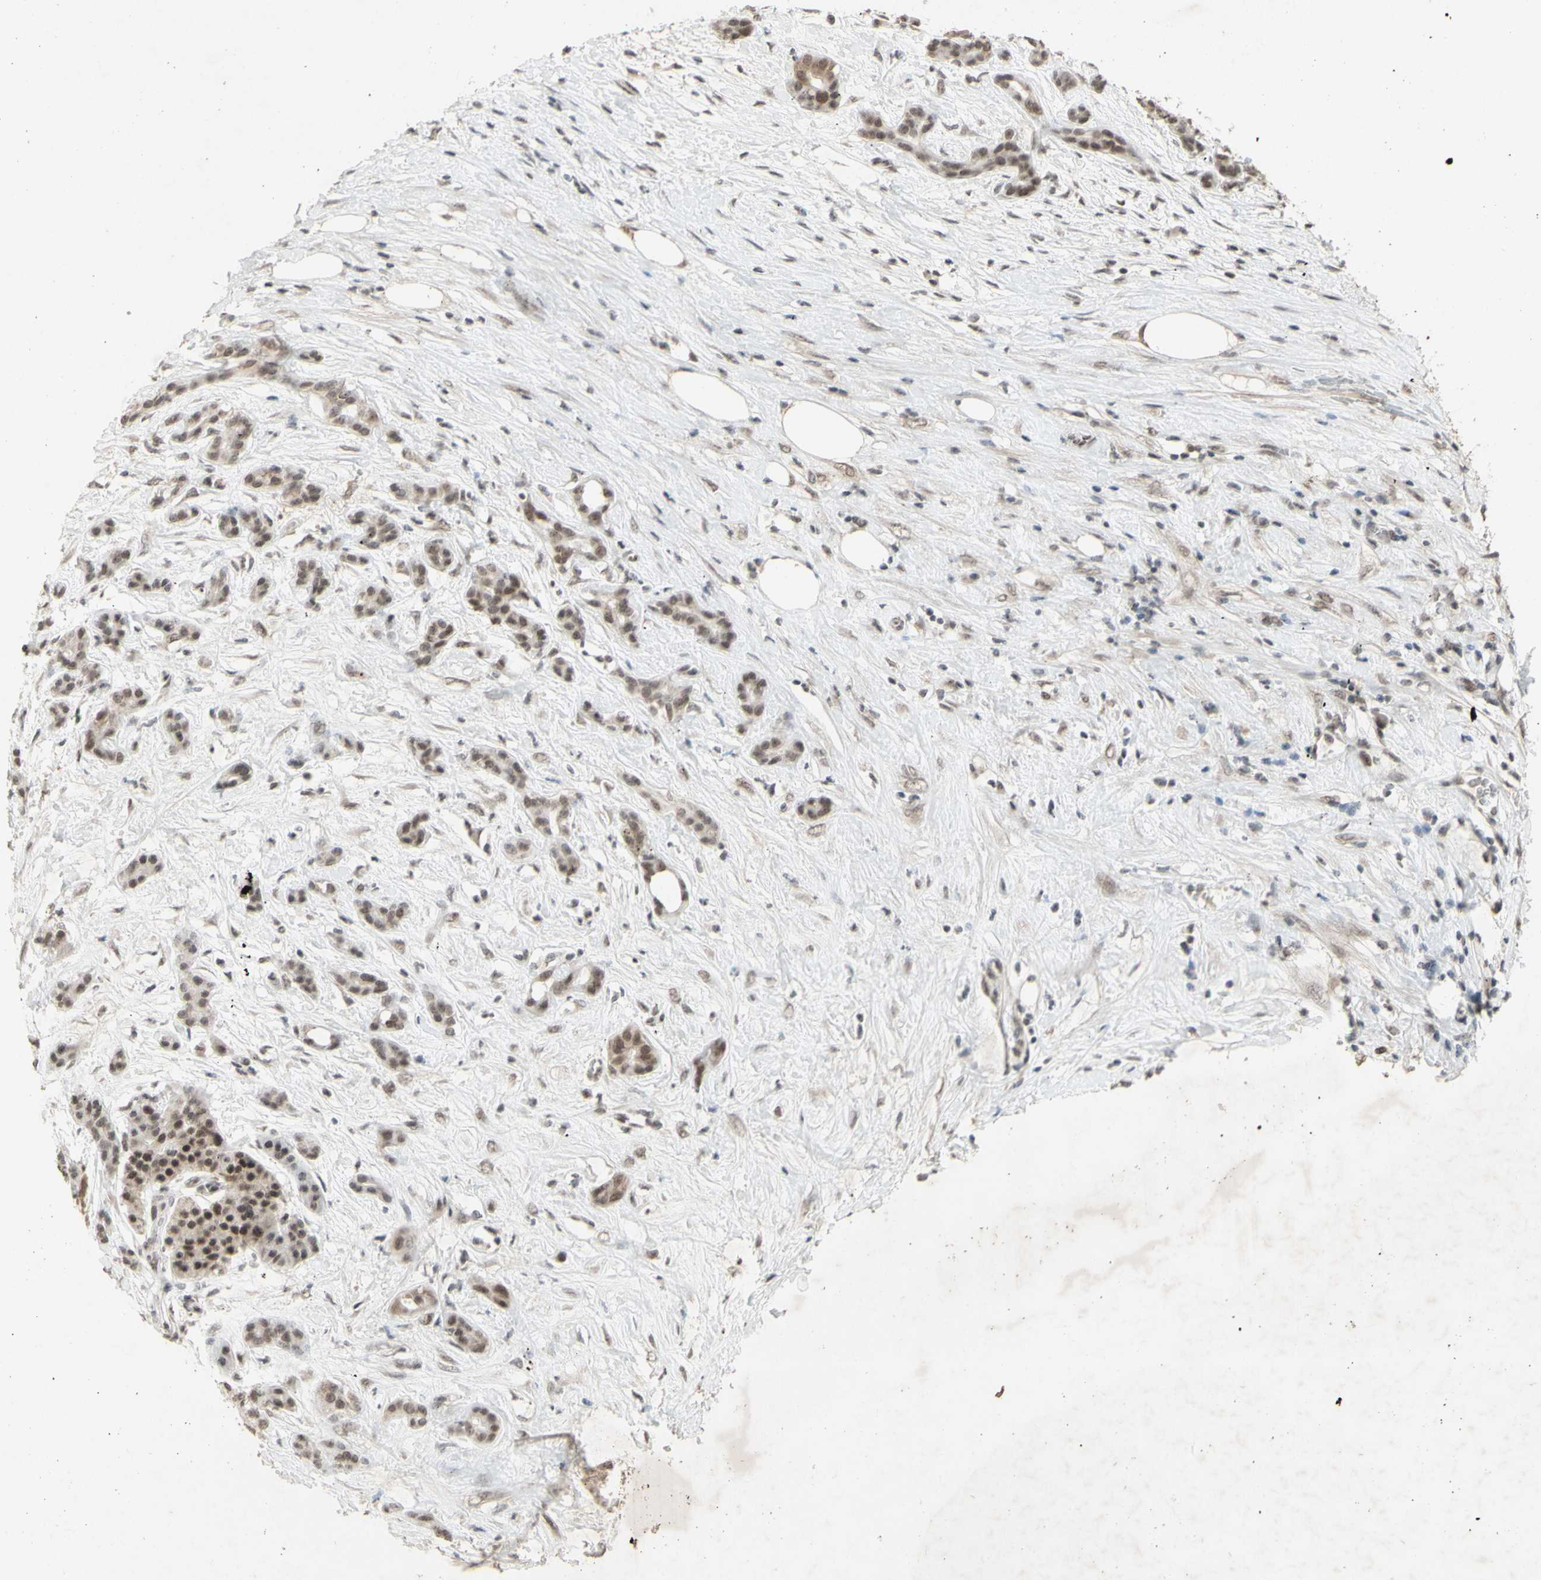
{"staining": {"intensity": "strong", "quantity": ">75%", "location": "nuclear"}, "tissue": "pancreatic cancer", "cell_type": "Tumor cells", "image_type": "cancer", "snomed": [{"axis": "morphology", "description": "Adenocarcinoma, NOS"}, {"axis": "topography", "description": "Pancreas"}], "caption": "Pancreatic cancer (adenocarcinoma) tissue demonstrates strong nuclear expression in about >75% of tumor cells The protein is stained brown, and the nuclei are stained in blue (DAB IHC with brightfield microscopy, high magnification).", "gene": "CENPB", "patient": {"sex": "male", "age": 41}}